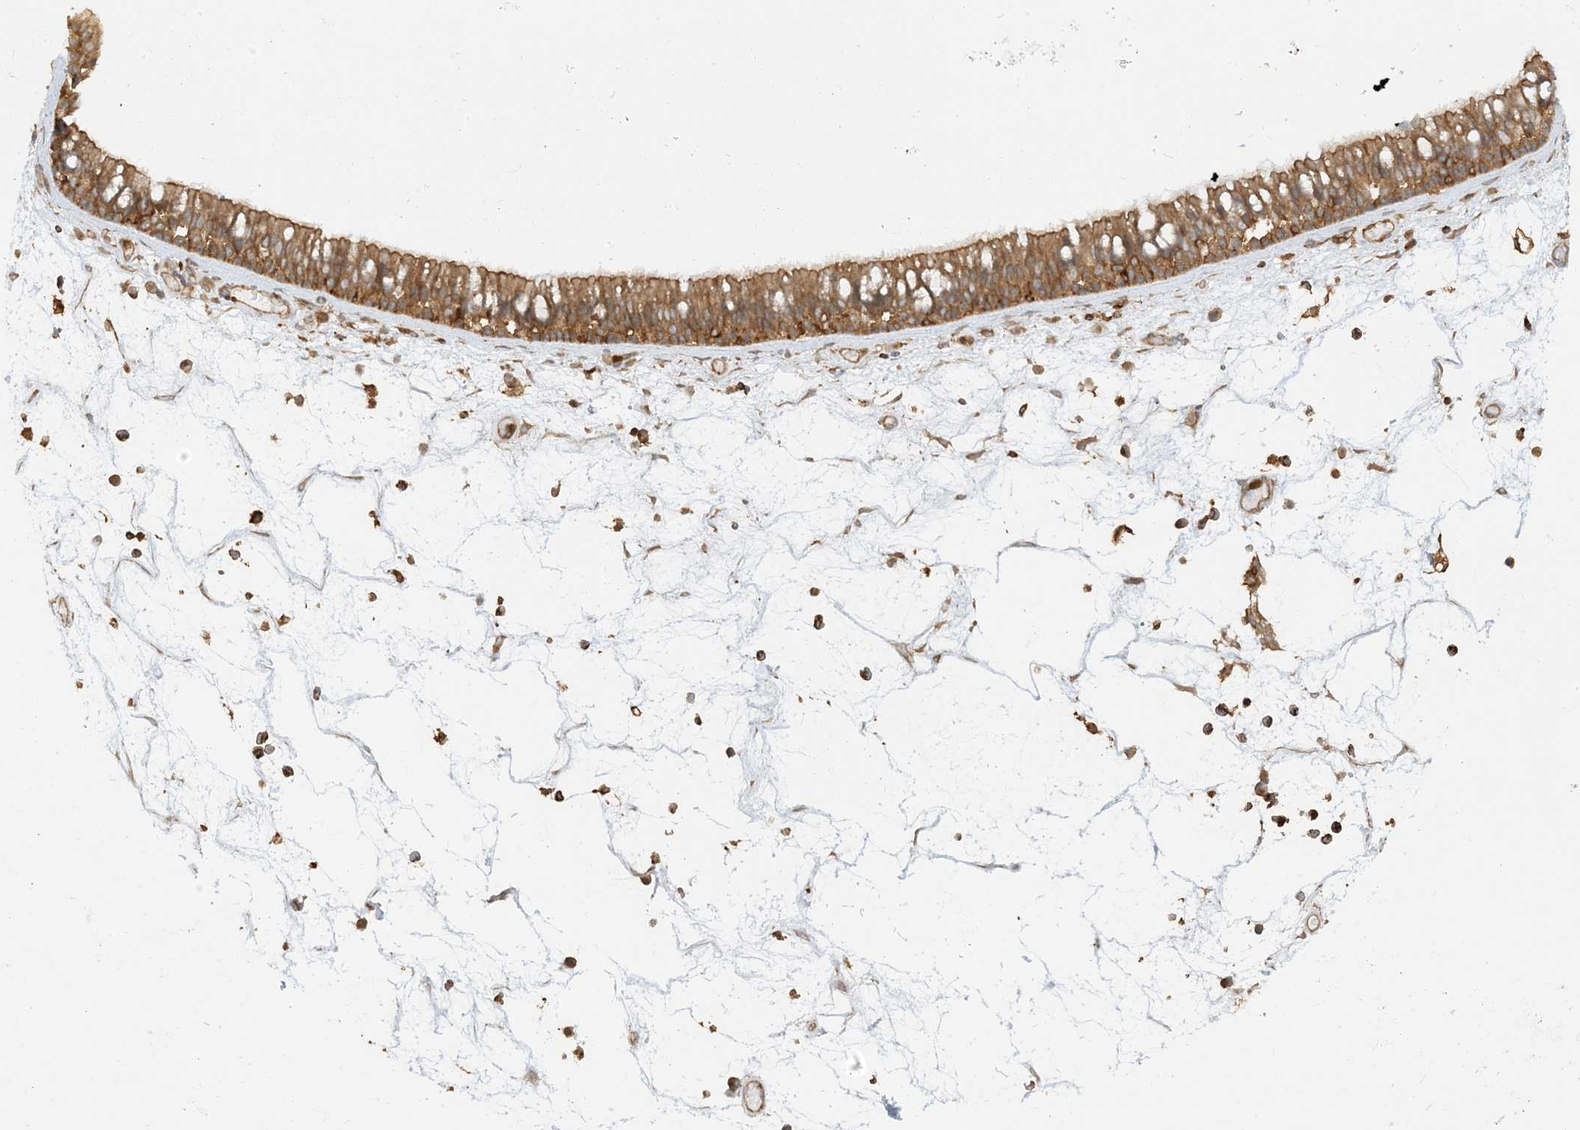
{"staining": {"intensity": "moderate", "quantity": ">75%", "location": "cytoplasmic/membranous"}, "tissue": "nasopharynx", "cell_type": "Respiratory epithelial cells", "image_type": "normal", "snomed": [{"axis": "morphology", "description": "Normal tissue, NOS"}, {"axis": "morphology", "description": "Inflammation, NOS"}, {"axis": "morphology", "description": "Malignant melanoma, Metastatic site"}, {"axis": "topography", "description": "Nasopharynx"}], "caption": "The histopathology image demonstrates staining of normal nasopharynx, revealing moderate cytoplasmic/membranous protein positivity (brown color) within respiratory epithelial cells. The staining was performed using DAB (3,3'-diaminobenzidine), with brown indicating positive protein expression. Nuclei are stained blue with hematoxylin.", "gene": "CAPZB", "patient": {"sex": "male", "age": 70}}